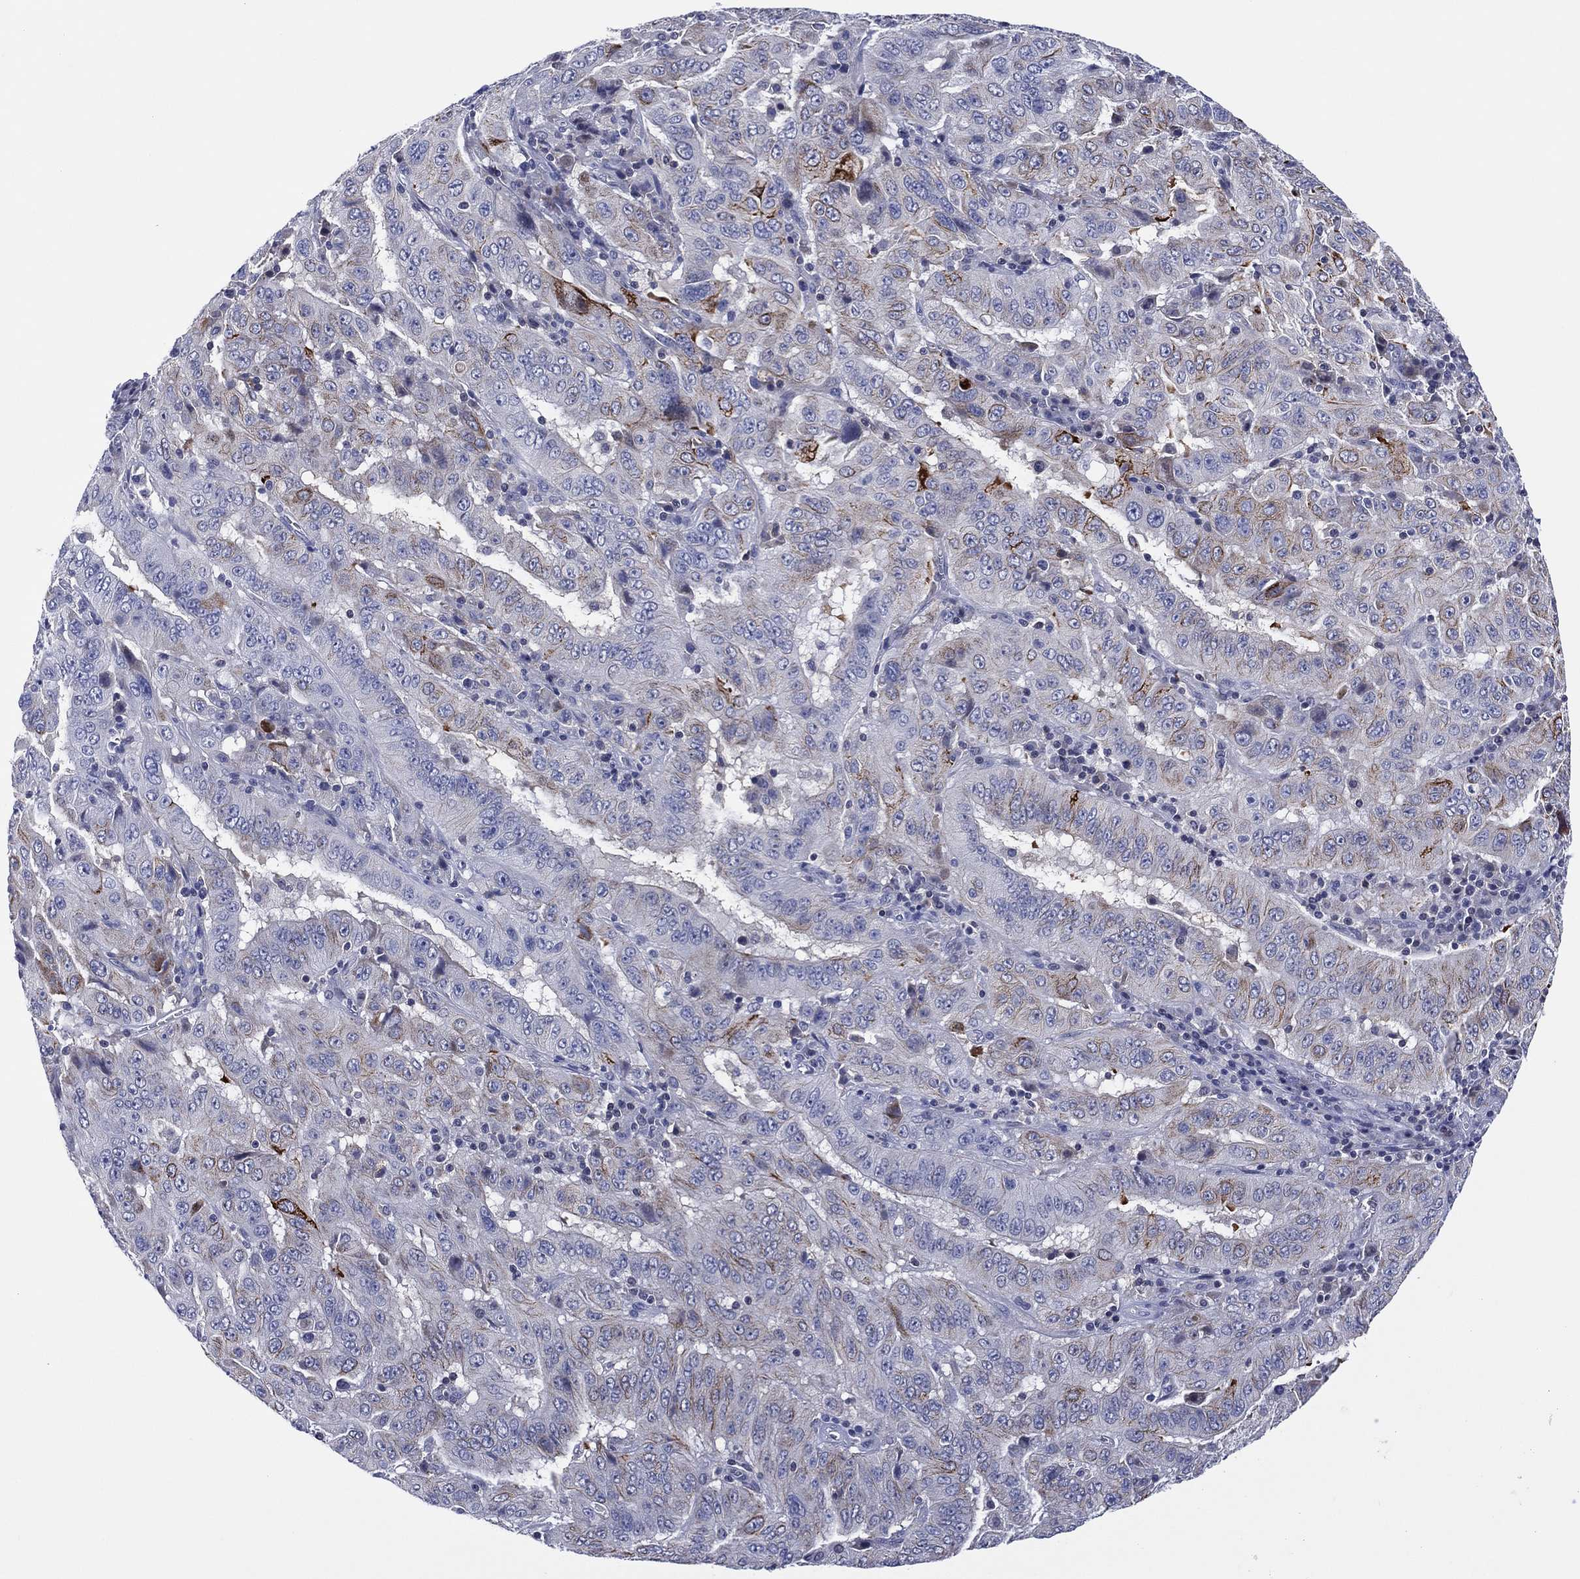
{"staining": {"intensity": "strong", "quantity": "<25%", "location": "cytoplasmic/membranous"}, "tissue": "pancreatic cancer", "cell_type": "Tumor cells", "image_type": "cancer", "snomed": [{"axis": "morphology", "description": "Adenocarcinoma, NOS"}, {"axis": "topography", "description": "Pancreas"}], "caption": "Human adenocarcinoma (pancreatic) stained with a protein marker demonstrates strong staining in tumor cells.", "gene": "TRIM31", "patient": {"sex": "male", "age": 63}}